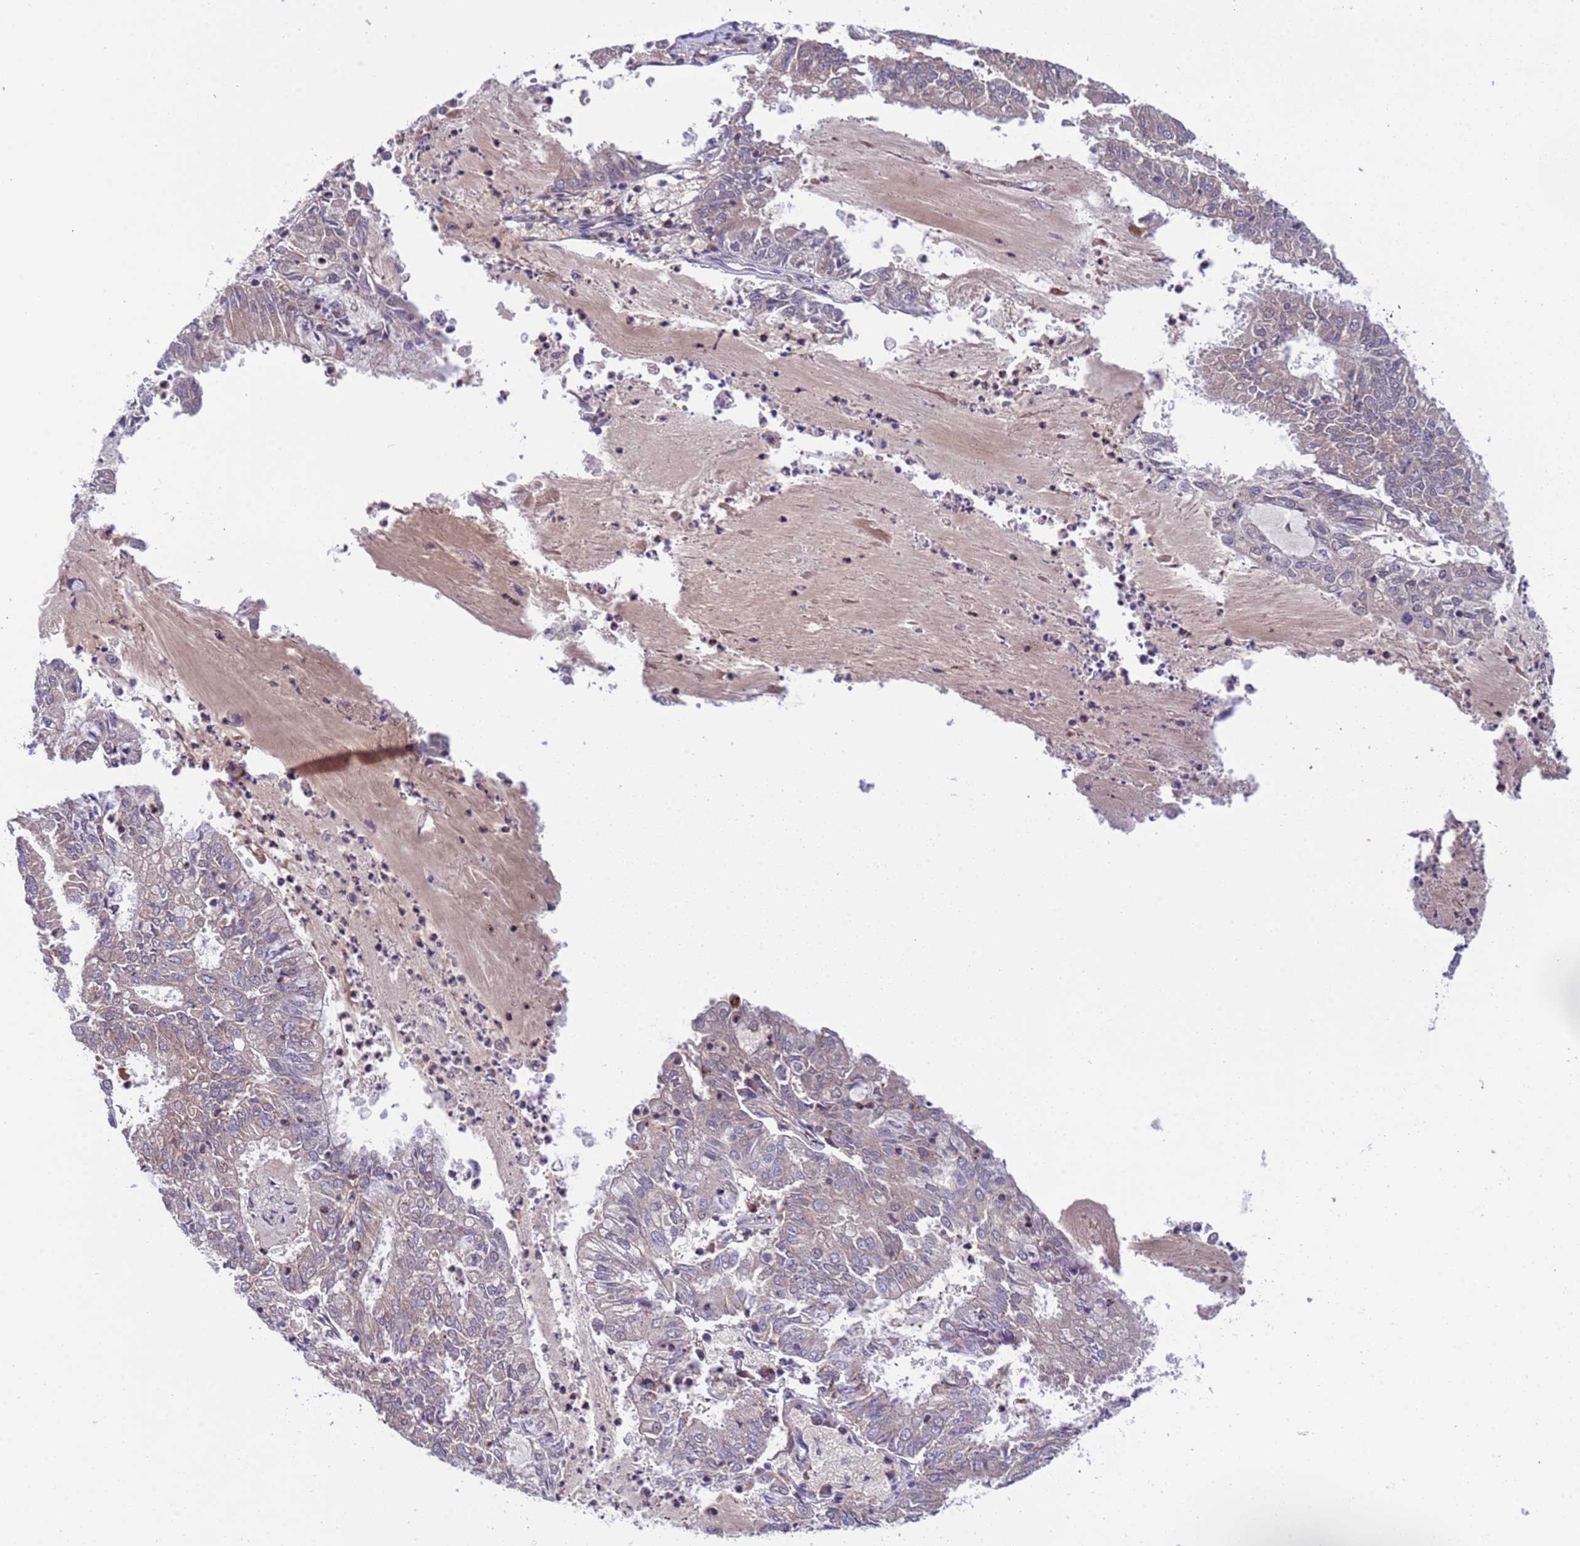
{"staining": {"intensity": "negative", "quantity": "none", "location": "none"}, "tissue": "endometrial cancer", "cell_type": "Tumor cells", "image_type": "cancer", "snomed": [{"axis": "morphology", "description": "Adenocarcinoma, NOS"}, {"axis": "topography", "description": "Endometrium"}], "caption": "DAB (3,3'-diaminobenzidine) immunohistochemical staining of human endometrial adenocarcinoma reveals no significant expression in tumor cells.", "gene": "PARP16", "patient": {"sex": "female", "age": 57}}